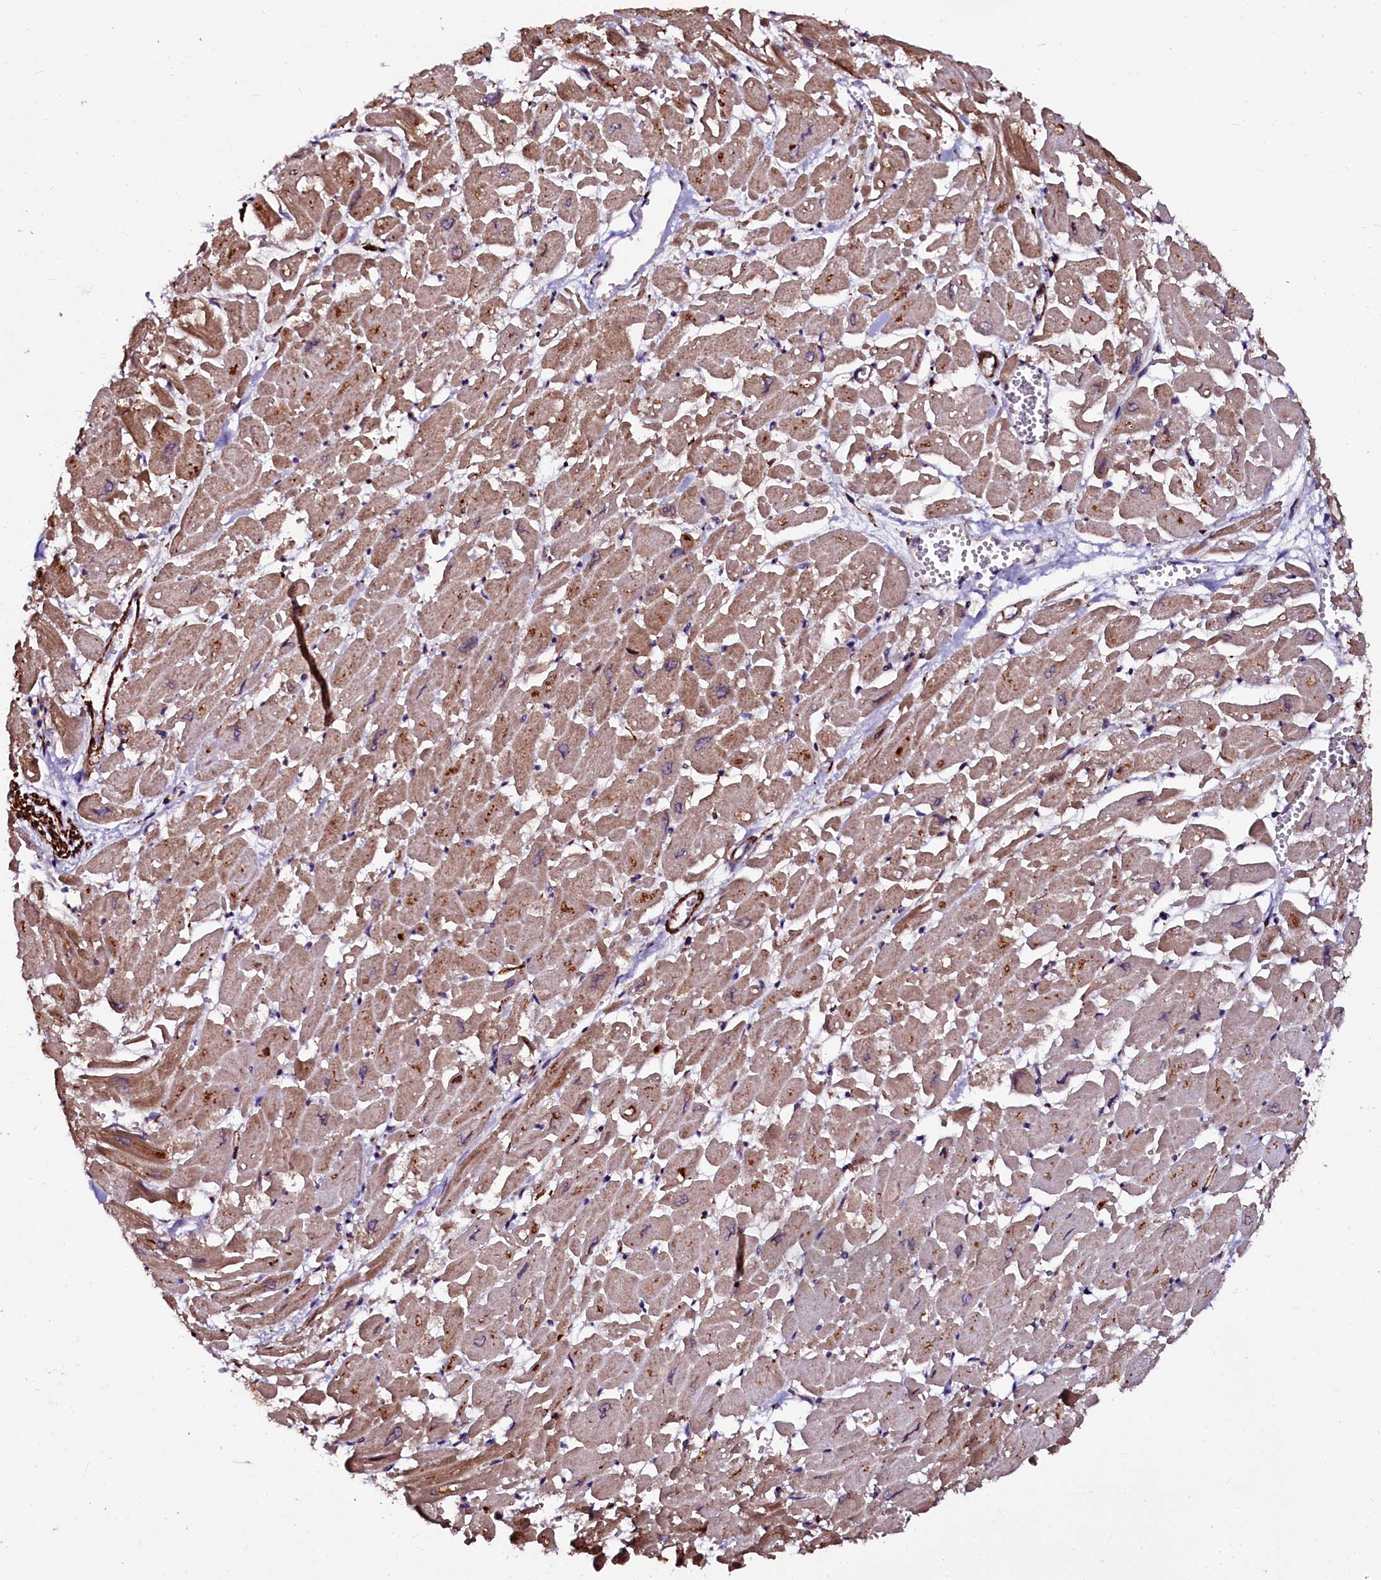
{"staining": {"intensity": "moderate", "quantity": ">75%", "location": "cytoplasmic/membranous"}, "tissue": "heart muscle", "cell_type": "Cardiomyocytes", "image_type": "normal", "snomed": [{"axis": "morphology", "description": "Normal tissue, NOS"}, {"axis": "topography", "description": "Heart"}], "caption": "A high-resolution image shows immunohistochemistry staining of benign heart muscle, which displays moderate cytoplasmic/membranous positivity in about >75% of cardiomyocytes. (Stains: DAB in brown, nuclei in blue, Microscopy: brightfield microscopy at high magnification).", "gene": "N4BP1", "patient": {"sex": "male", "age": 54}}